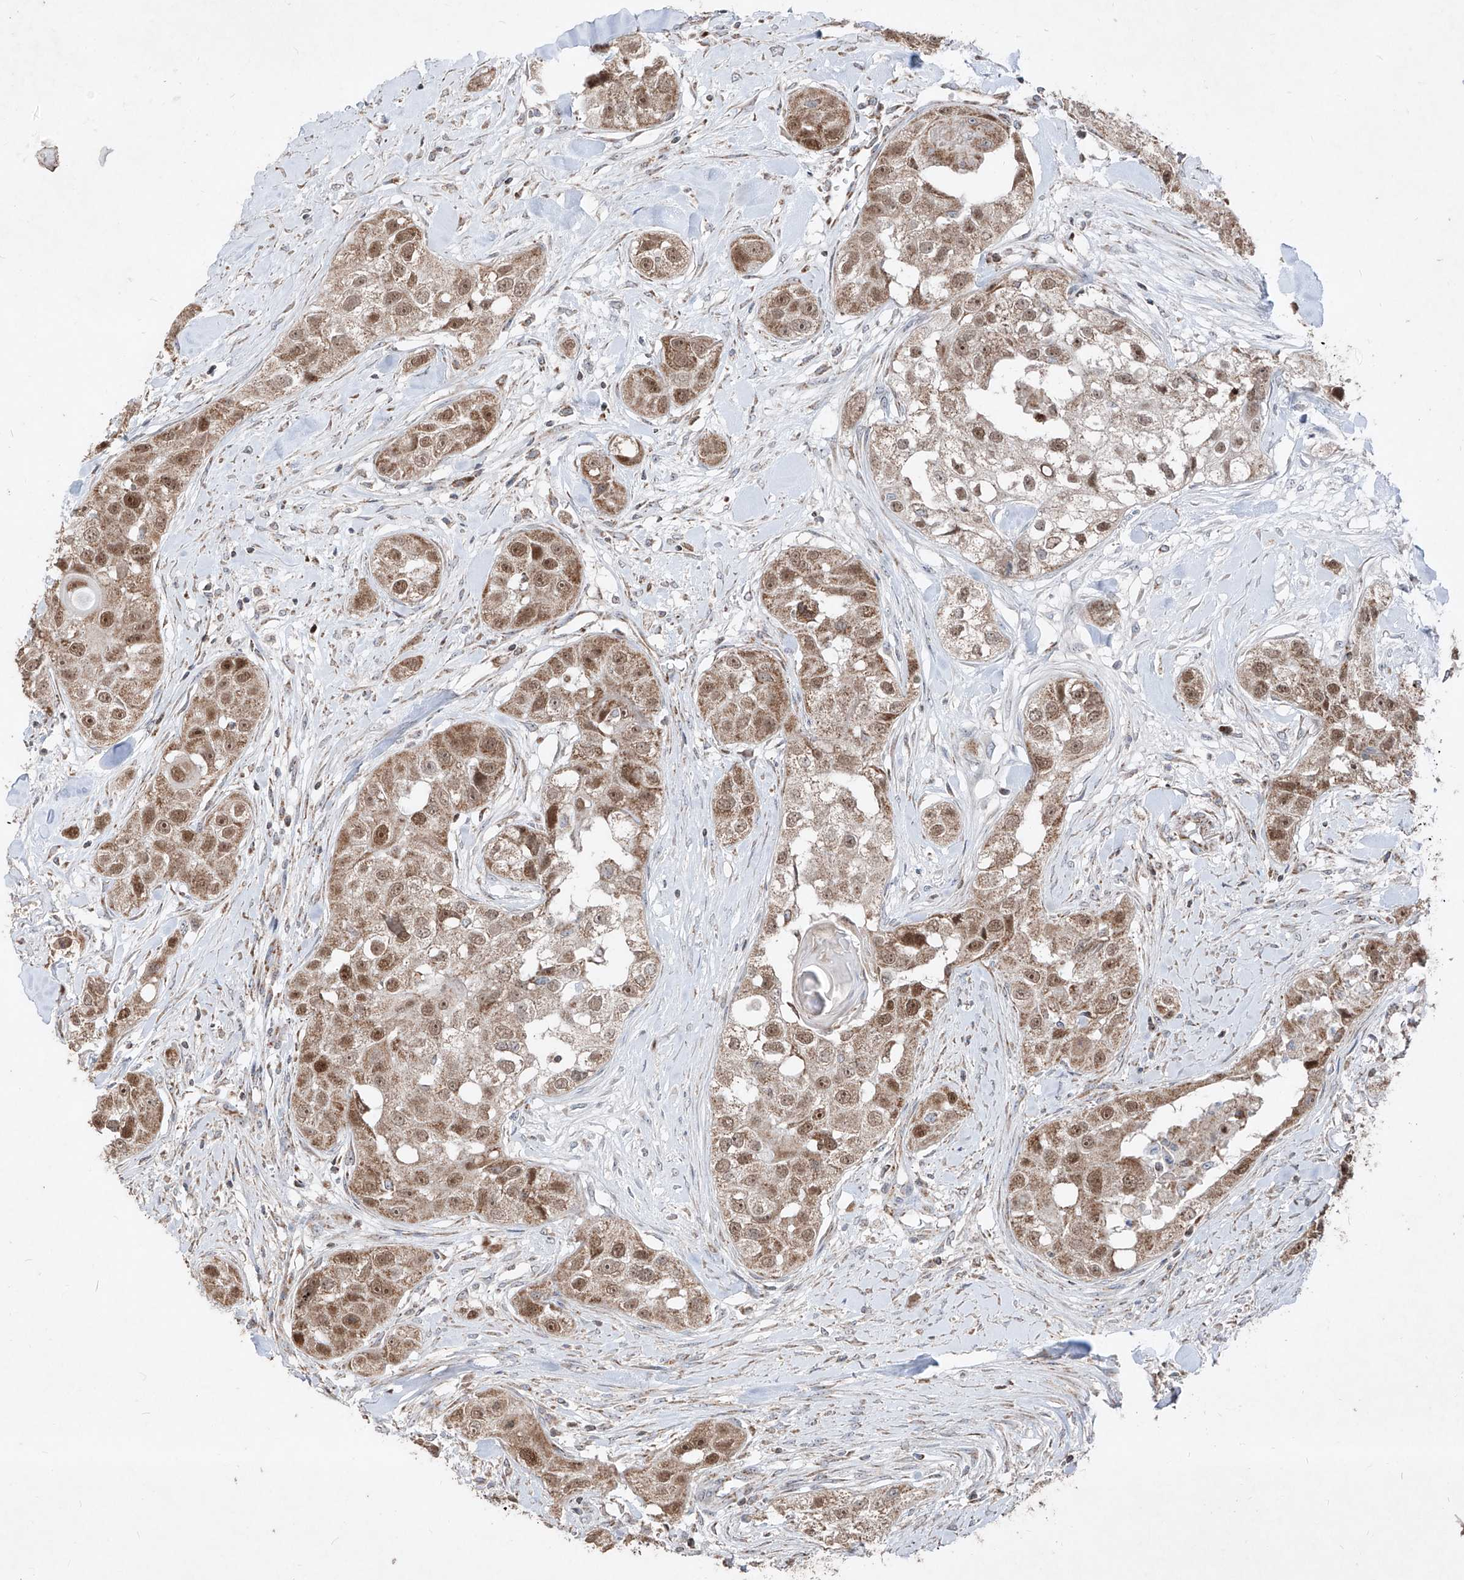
{"staining": {"intensity": "moderate", "quantity": ">75%", "location": "cytoplasmic/membranous,nuclear"}, "tissue": "head and neck cancer", "cell_type": "Tumor cells", "image_type": "cancer", "snomed": [{"axis": "morphology", "description": "Normal tissue, NOS"}, {"axis": "morphology", "description": "Squamous cell carcinoma, NOS"}, {"axis": "topography", "description": "Skeletal muscle"}, {"axis": "topography", "description": "Head-Neck"}], "caption": "Immunohistochemical staining of head and neck squamous cell carcinoma reveals moderate cytoplasmic/membranous and nuclear protein expression in about >75% of tumor cells.", "gene": "NDUFB3", "patient": {"sex": "male", "age": 51}}